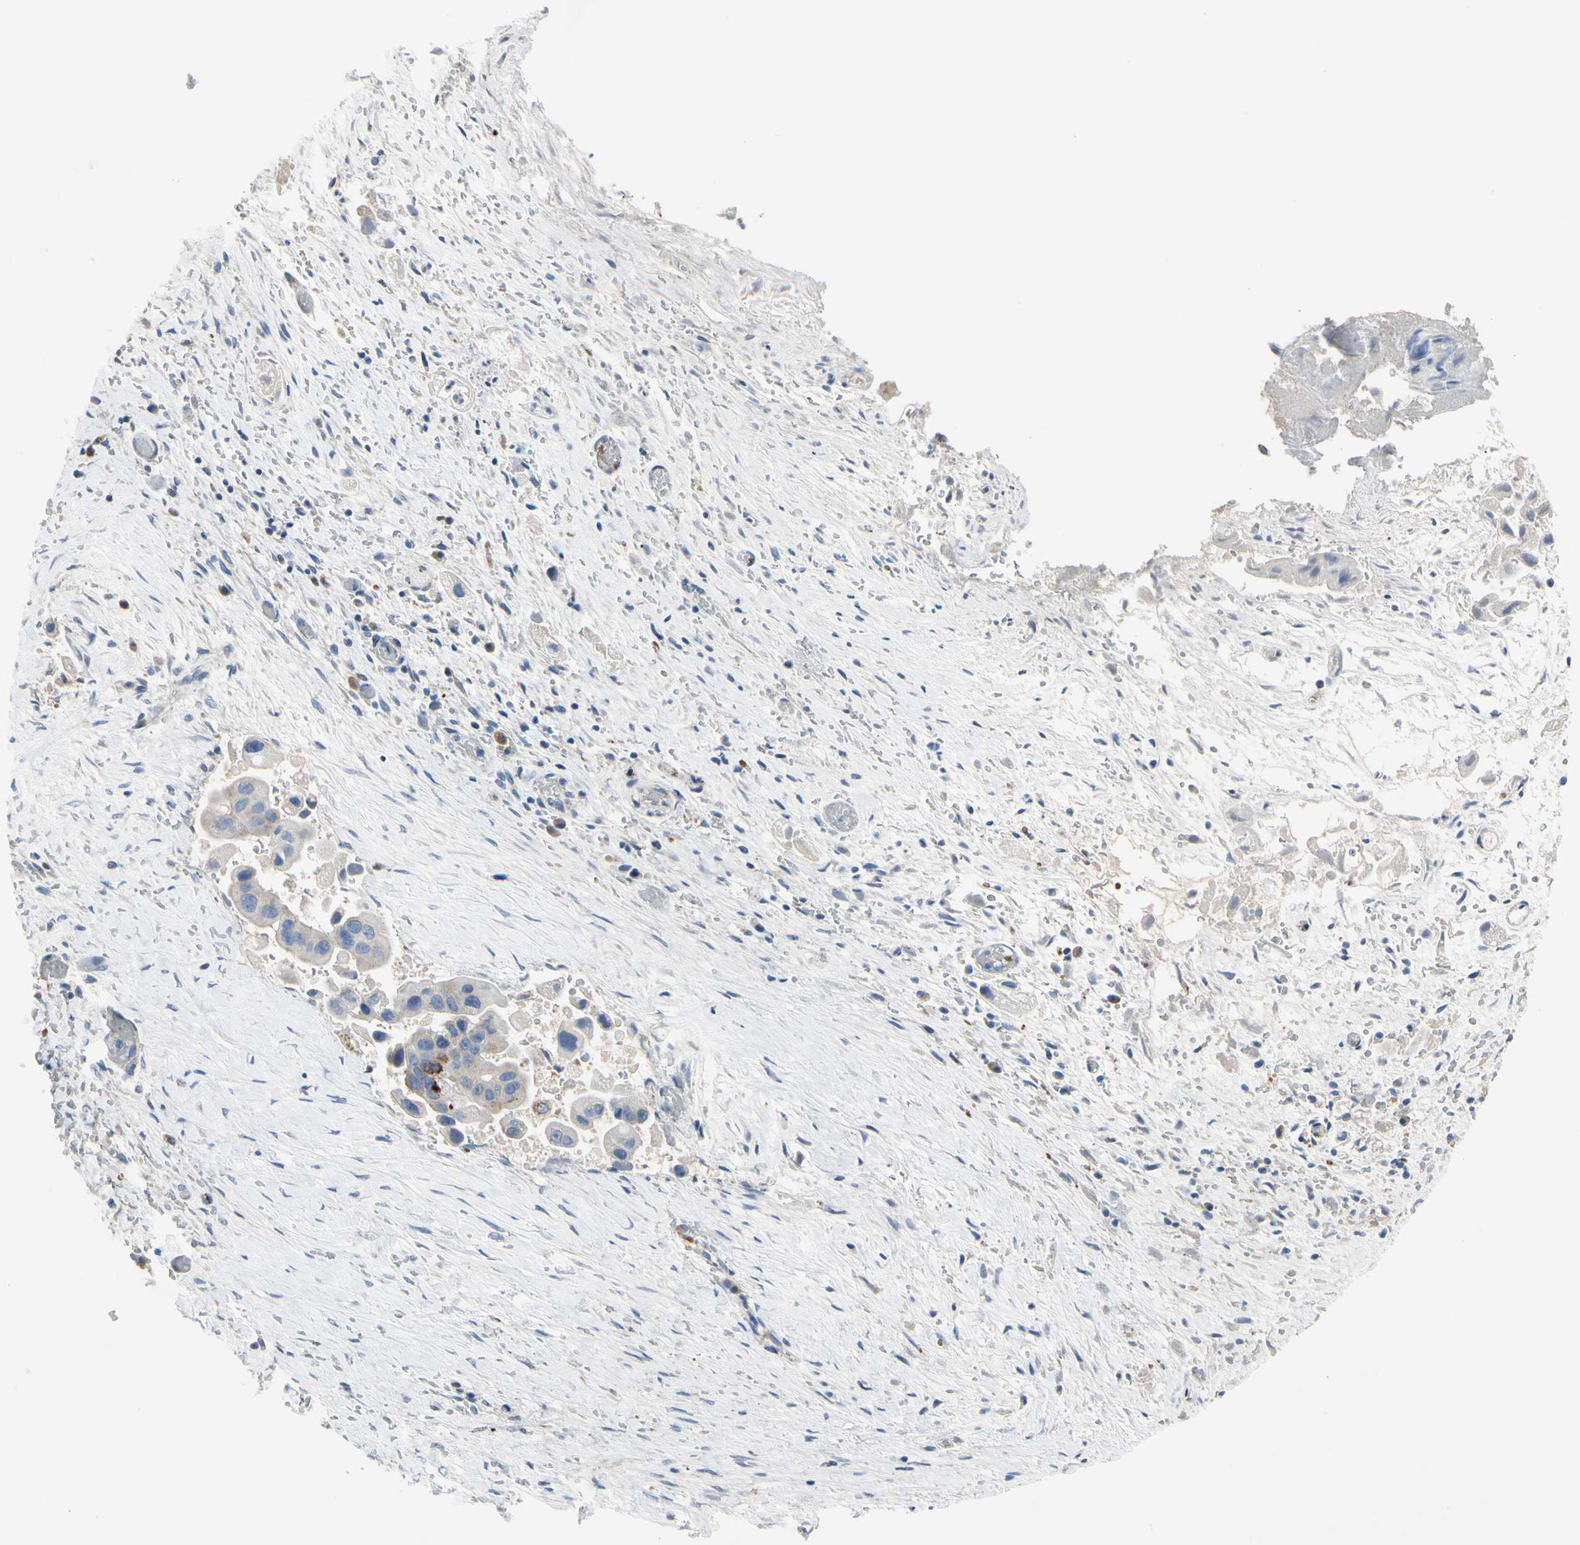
{"staining": {"intensity": "negative", "quantity": "none", "location": "none"}, "tissue": "liver cancer", "cell_type": "Tumor cells", "image_type": "cancer", "snomed": [{"axis": "morphology", "description": "Normal tissue, NOS"}, {"axis": "morphology", "description": "Cholangiocarcinoma"}, {"axis": "topography", "description": "Liver"}, {"axis": "topography", "description": "Peripheral nerve tissue"}], "caption": "High power microscopy micrograph of an immunohistochemistry (IHC) histopathology image of liver cancer, revealing no significant positivity in tumor cells. Brightfield microscopy of immunohistochemistry (IHC) stained with DAB (brown) and hematoxylin (blue), captured at high magnification.", "gene": "RETSAT", "patient": {"sex": "male", "age": 50}}